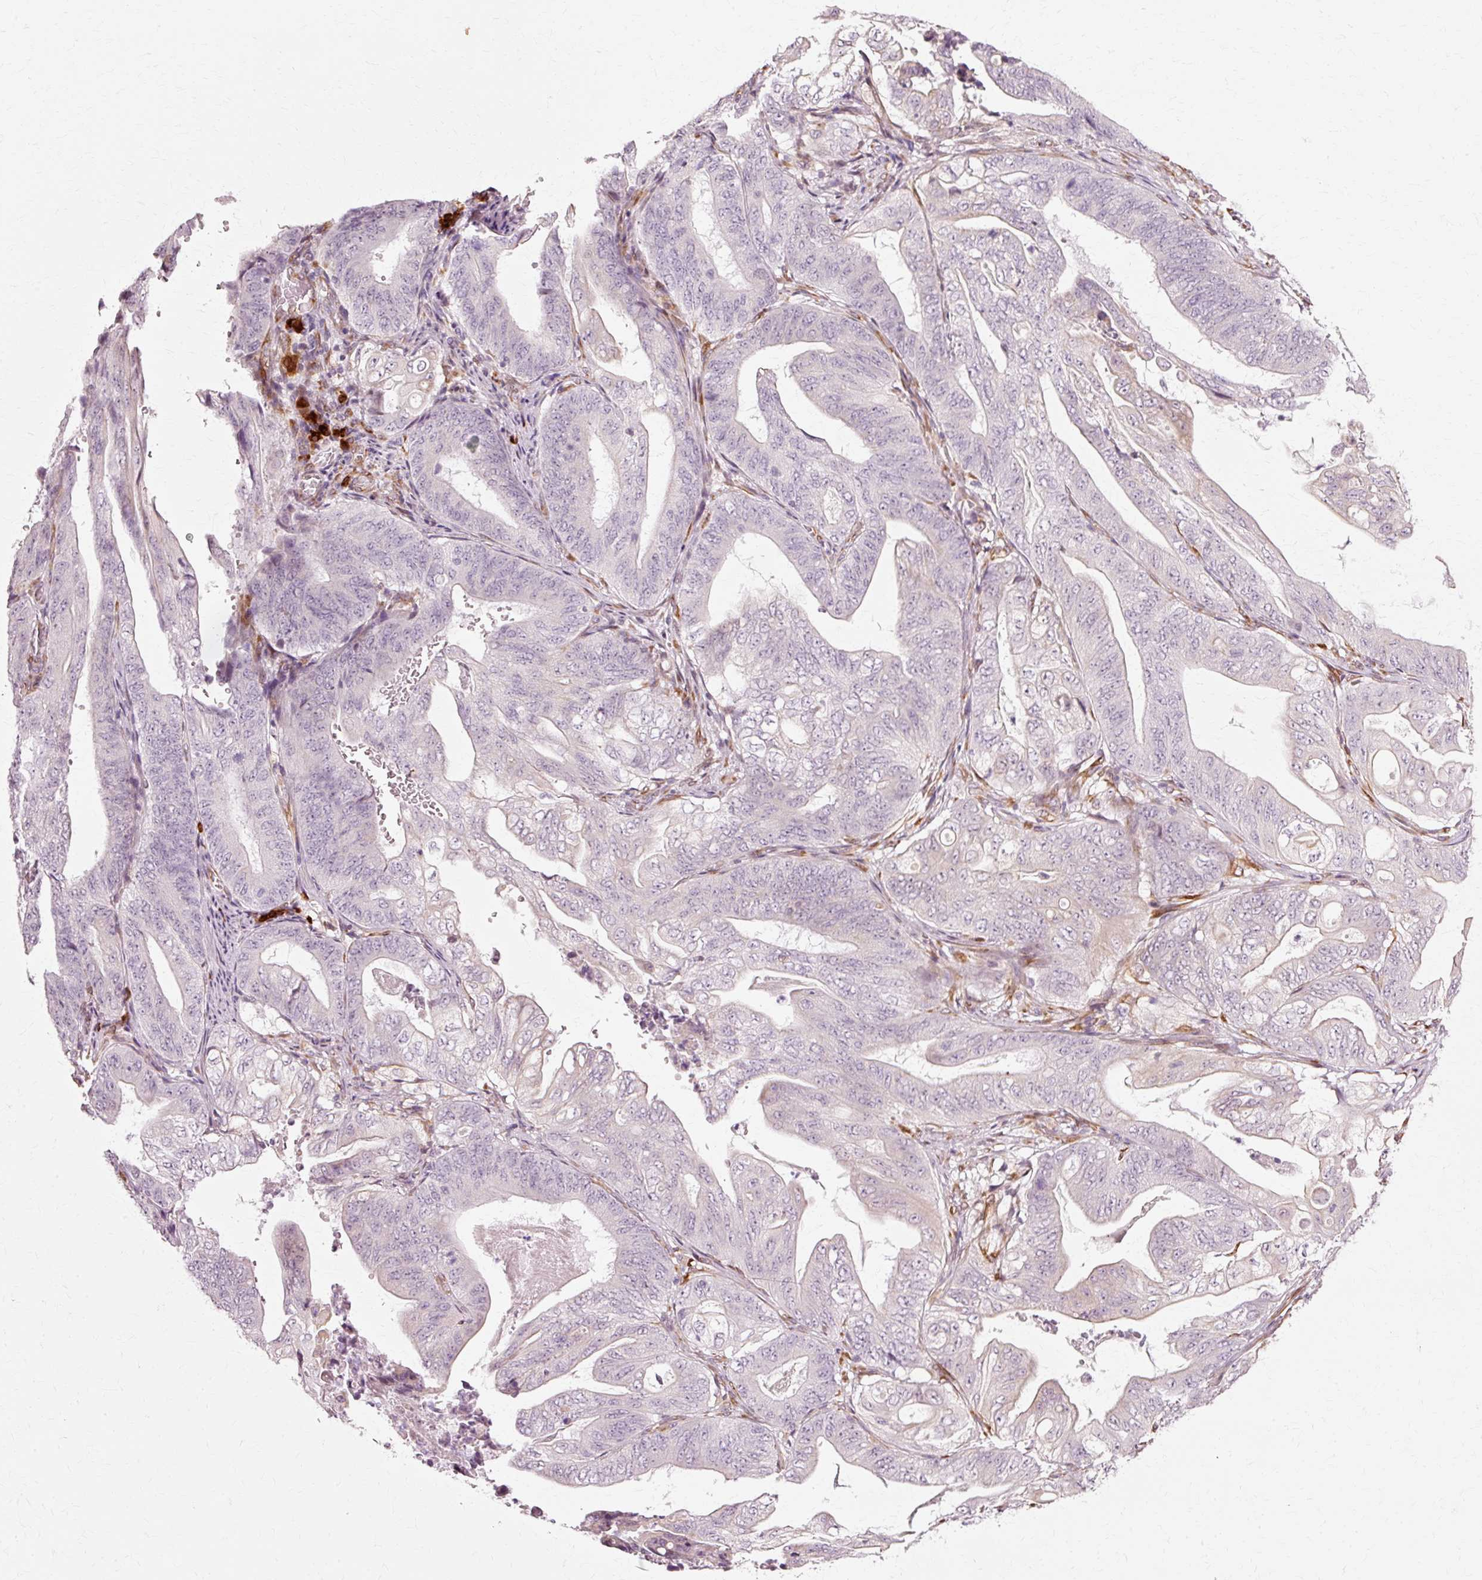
{"staining": {"intensity": "negative", "quantity": "none", "location": "none"}, "tissue": "stomach cancer", "cell_type": "Tumor cells", "image_type": "cancer", "snomed": [{"axis": "morphology", "description": "Adenocarcinoma, NOS"}, {"axis": "topography", "description": "Stomach"}], "caption": "Stomach cancer (adenocarcinoma) was stained to show a protein in brown. There is no significant positivity in tumor cells.", "gene": "RGPD5", "patient": {"sex": "female", "age": 73}}